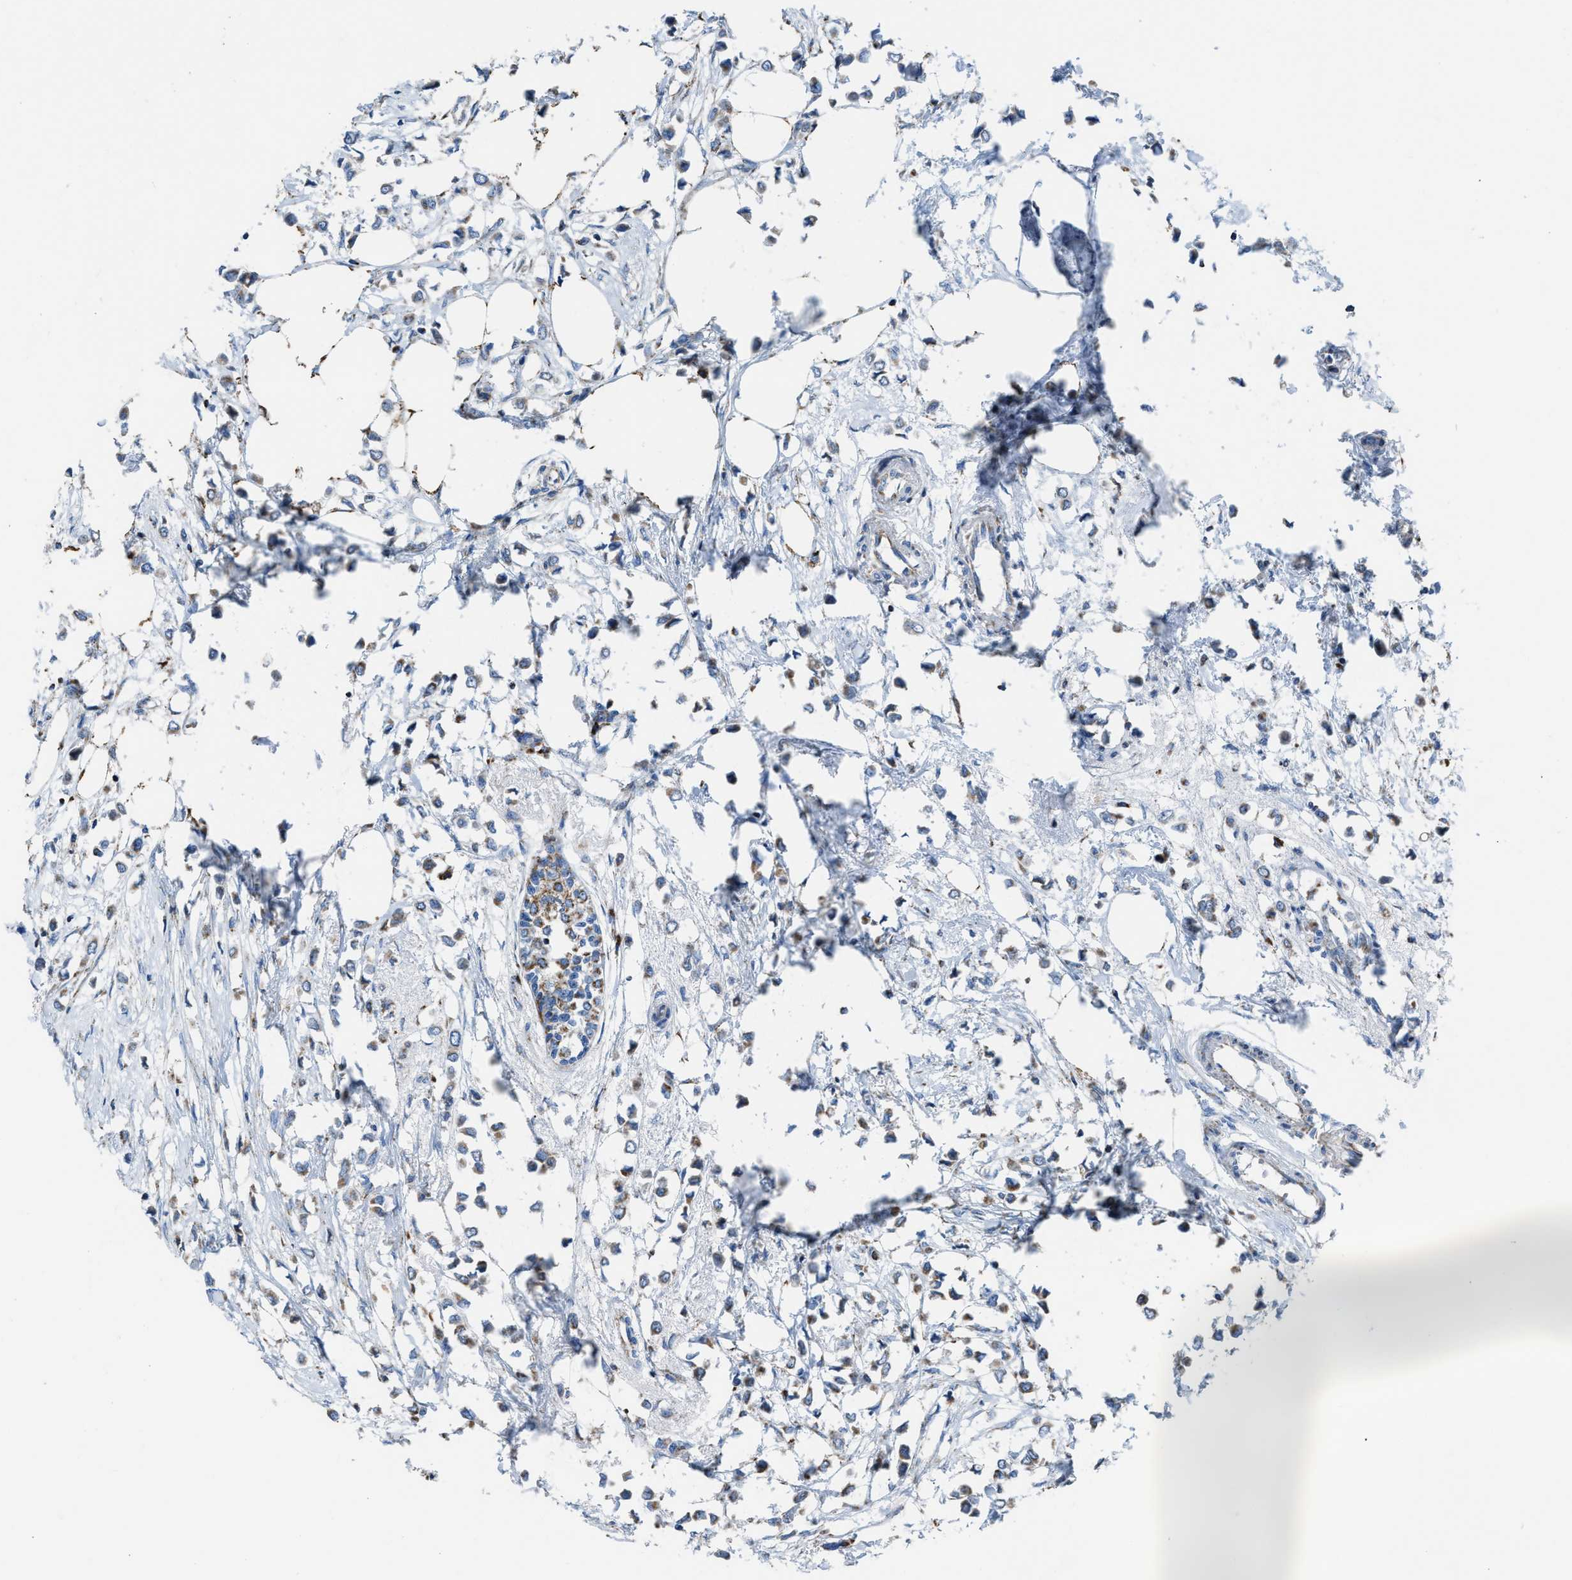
{"staining": {"intensity": "moderate", "quantity": ">75%", "location": "cytoplasmic/membranous"}, "tissue": "breast cancer", "cell_type": "Tumor cells", "image_type": "cancer", "snomed": [{"axis": "morphology", "description": "Lobular carcinoma"}, {"axis": "topography", "description": "Breast"}], "caption": "Immunohistochemistry of human breast cancer (lobular carcinoma) displays medium levels of moderate cytoplasmic/membranous staining in approximately >75% of tumor cells.", "gene": "ETFB", "patient": {"sex": "female", "age": 51}}